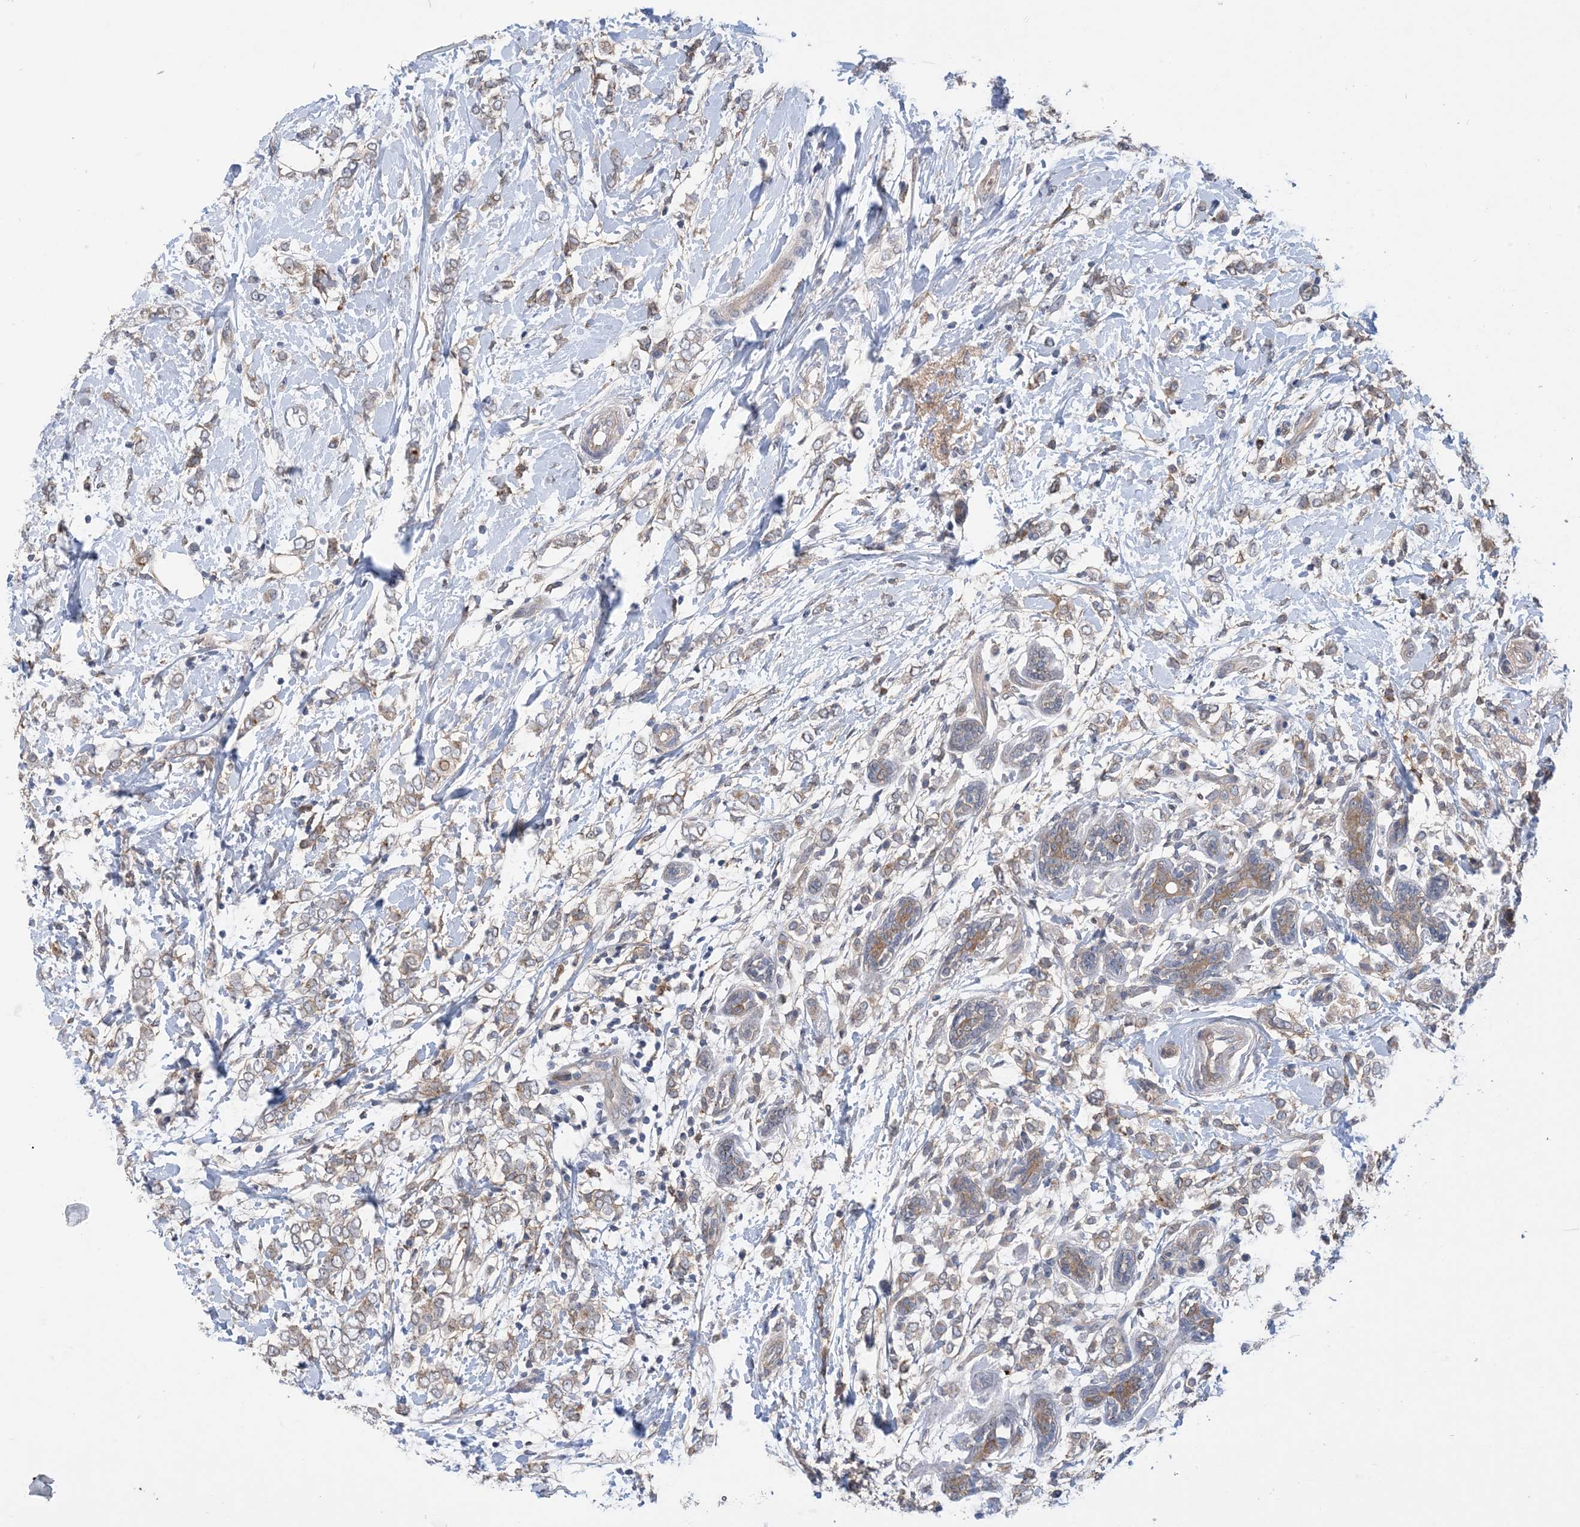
{"staining": {"intensity": "weak", "quantity": "25%-75%", "location": "cytoplasmic/membranous"}, "tissue": "breast cancer", "cell_type": "Tumor cells", "image_type": "cancer", "snomed": [{"axis": "morphology", "description": "Normal tissue, NOS"}, {"axis": "morphology", "description": "Lobular carcinoma"}, {"axis": "topography", "description": "Breast"}], "caption": "The photomicrograph reveals a brown stain indicating the presence of a protein in the cytoplasmic/membranous of tumor cells in breast lobular carcinoma.", "gene": "EHBP1", "patient": {"sex": "female", "age": 47}}